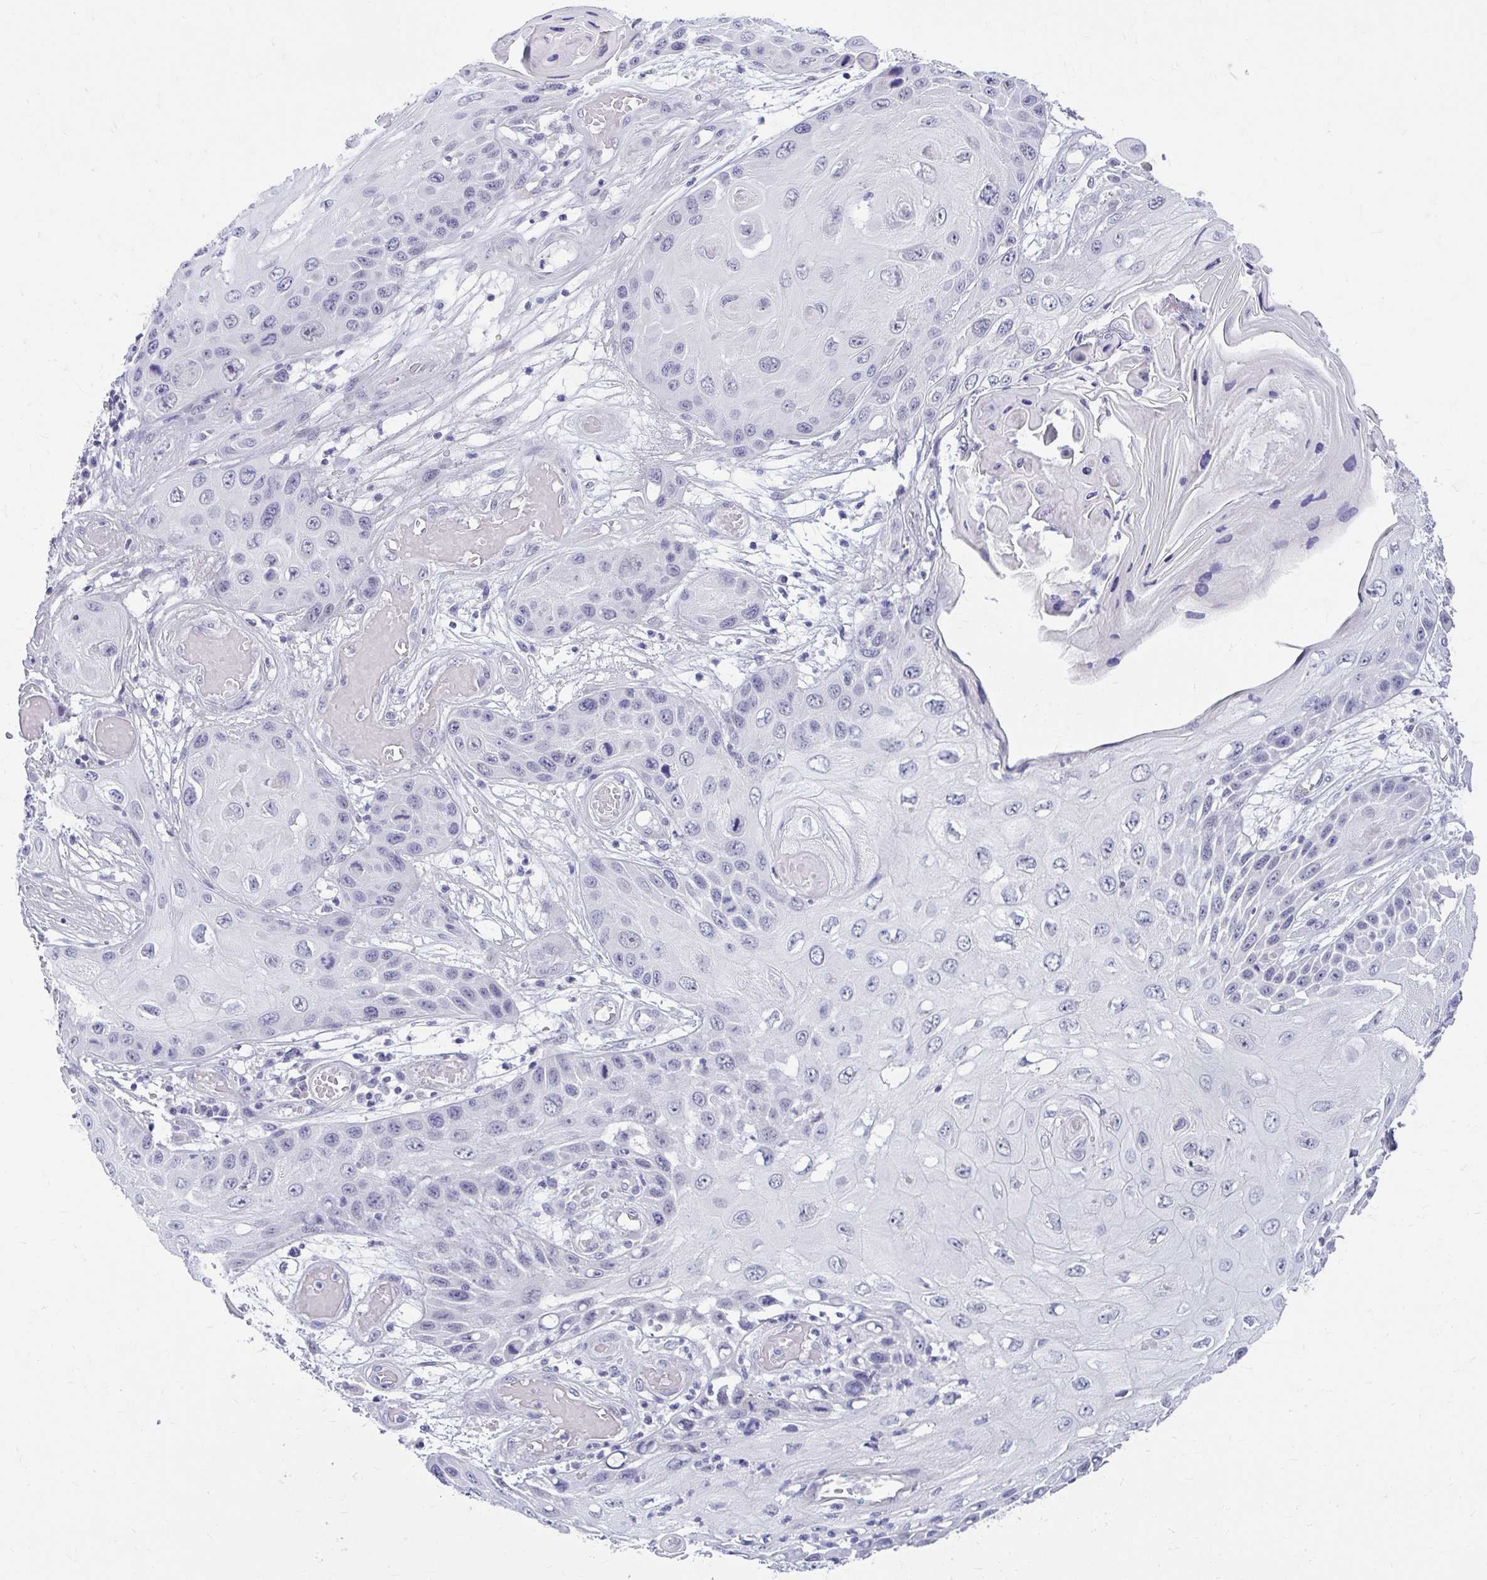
{"staining": {"intensity": "negative", "quantity": "none", "location": "none"}, "tissue": "skin cancer", "cell_type": "Tumor cells", "image_type": "cancer", "snomed": [{"axis": "morphology", "description": "Squamous cell carcinoma, NOS"}, {"axis": "topography", "description": "Skin"}, {"axis": "topography", "description": "Vulva"}], "caption": "Immunohistochemistry (IHC) histopathology image of squamous cell carcinoma (skin) stained for a protein (brown), which exhibits no positivity in tumor cells. (Immunohistochemistry (IHC), brightfield microscopy, high magnification).", "gene": "TEX33", "patient": {"sex": "female", "age": 44}}